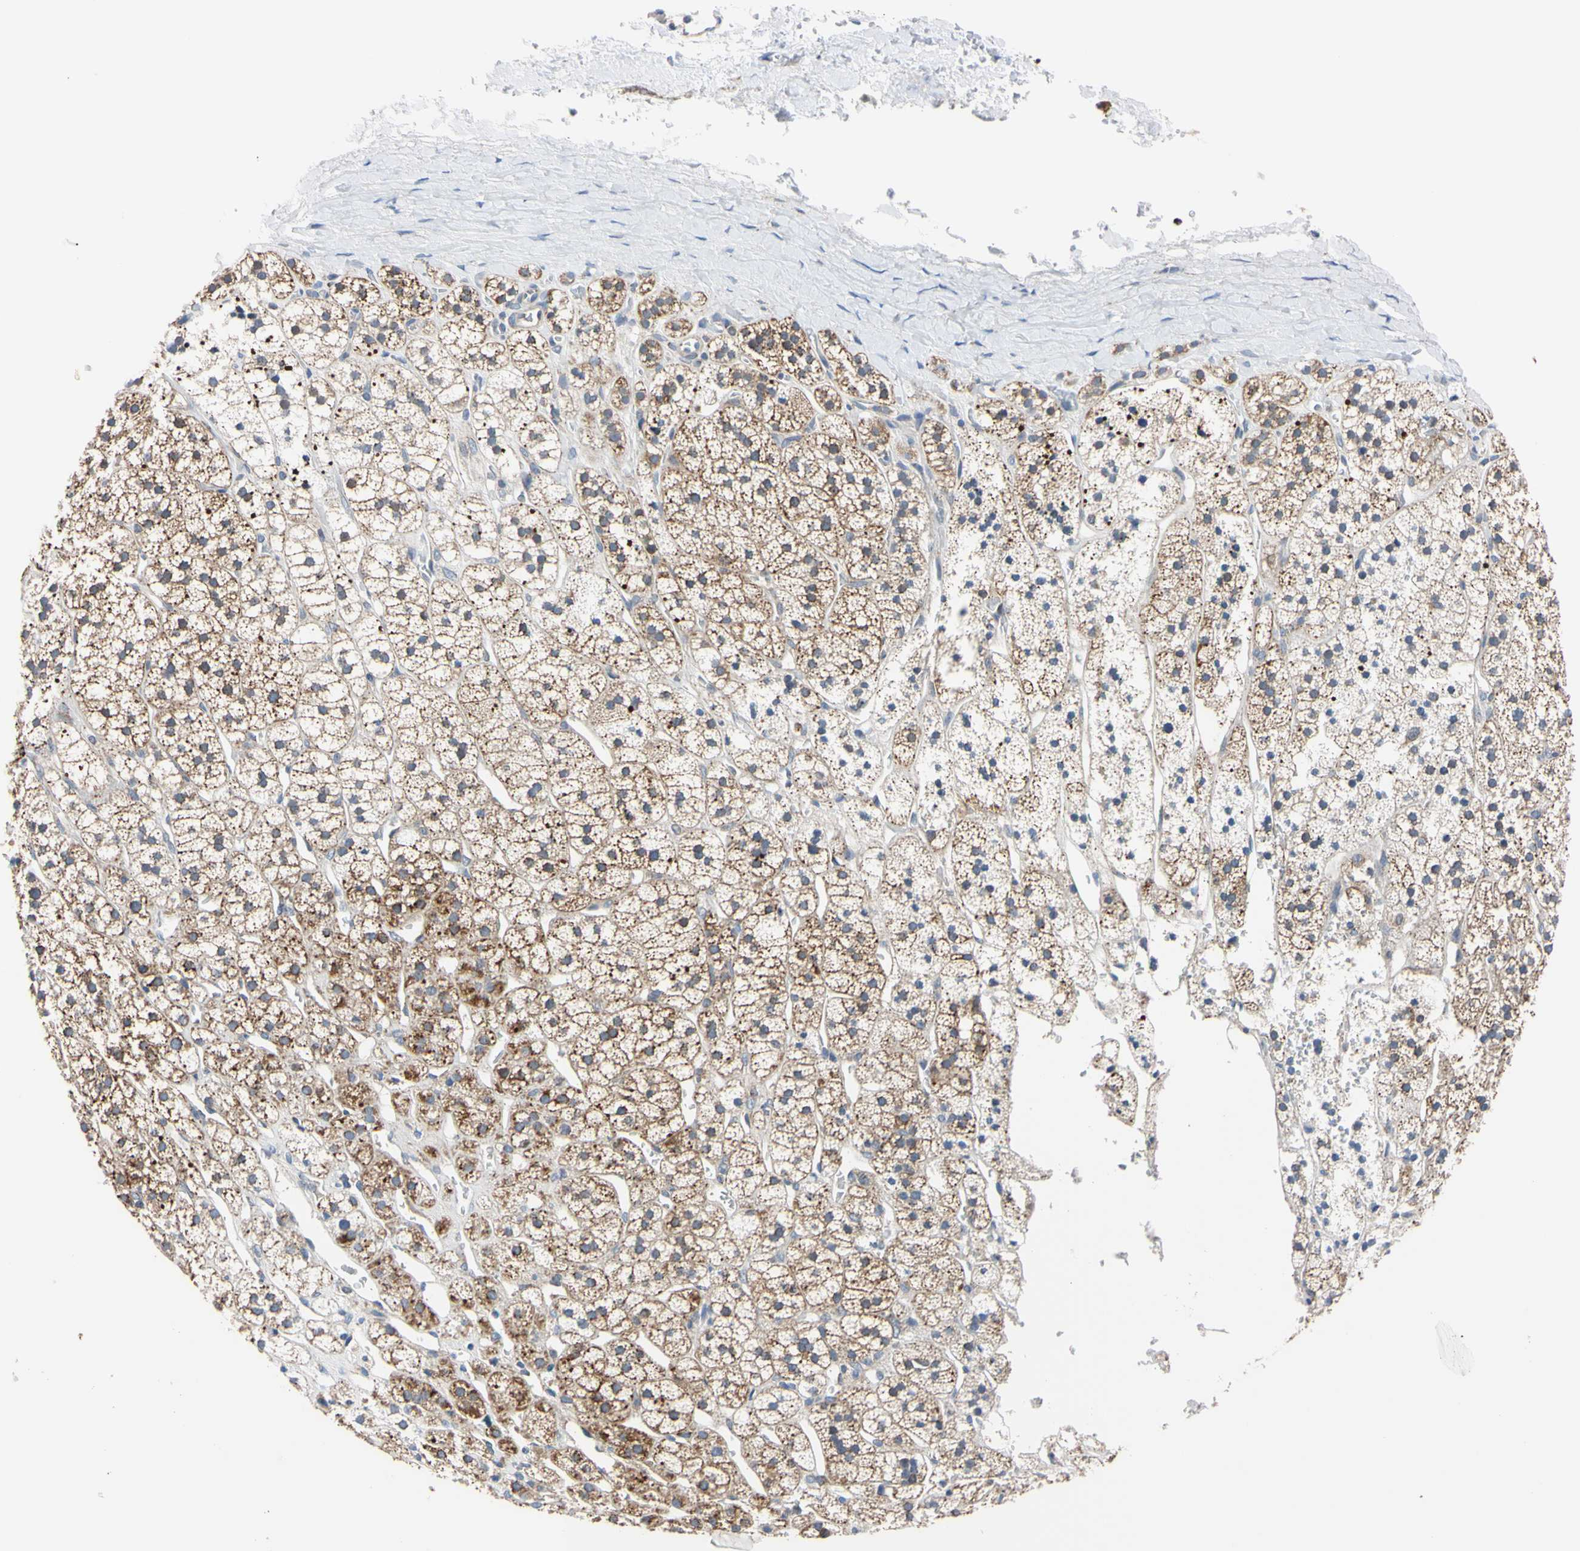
{"staining": {"intensity": "strong", "quantity": ">75%", "location": "cytoplasmic/membranous"}, "tissue": "adrenal gland", "cell_type": "Glandular cells", "image_type": "normal", "snomed": [{"axis": "morphology", "description": "Normal tissue, NOS"}, {"axis": "topography", "description": "Adrenal gland"}], "caption": "A high amount of strong cytoplasmic/membranous expression is present in approximately >75% of glandular cells in benign adrenal gland. (brown staining indicates protein expression, while blue staining denotes nuclei).", "gene": "CLPP", "patient": {"sex": "male", "age": 56}}